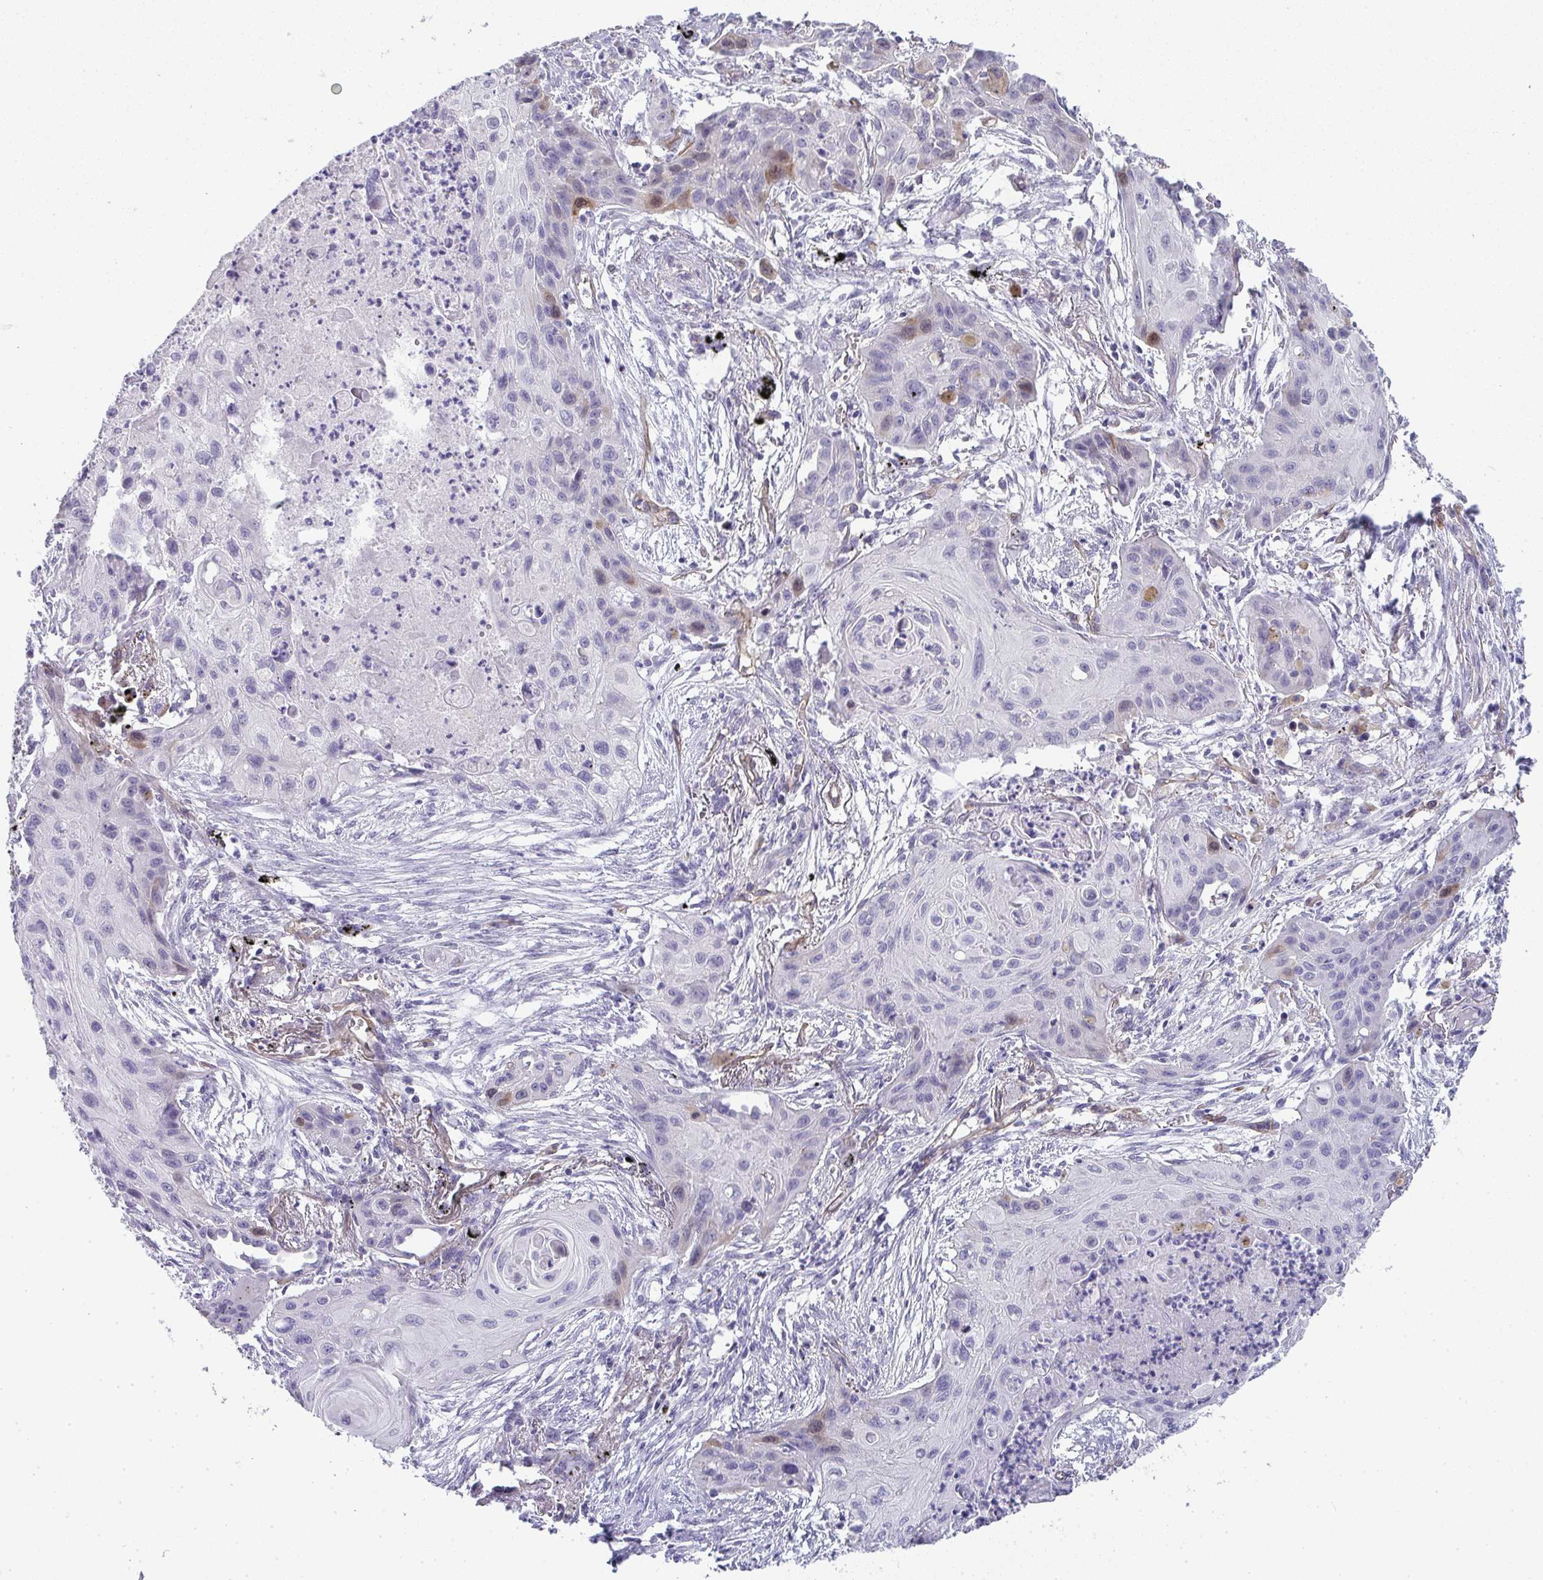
{"staining": {"intensity": "negative", "quantity": "none", "location": "none"}, "tissue": "lung cancer", "cell_type": "Tumor cells", "image_type": "cancer", "snomed": [{"axis": "morphology", "description": "Squamous cell carcinoma, NOS"}, {"axis": "topography", "description": "Lung"}], "caption": "Lung cancer (squamous cell carcinoma) stained for a protein using immunohistochemistry shows no expression tumor cells.", "gene": "UBE2S", "patient": {"sex": "male", "age": 71}}